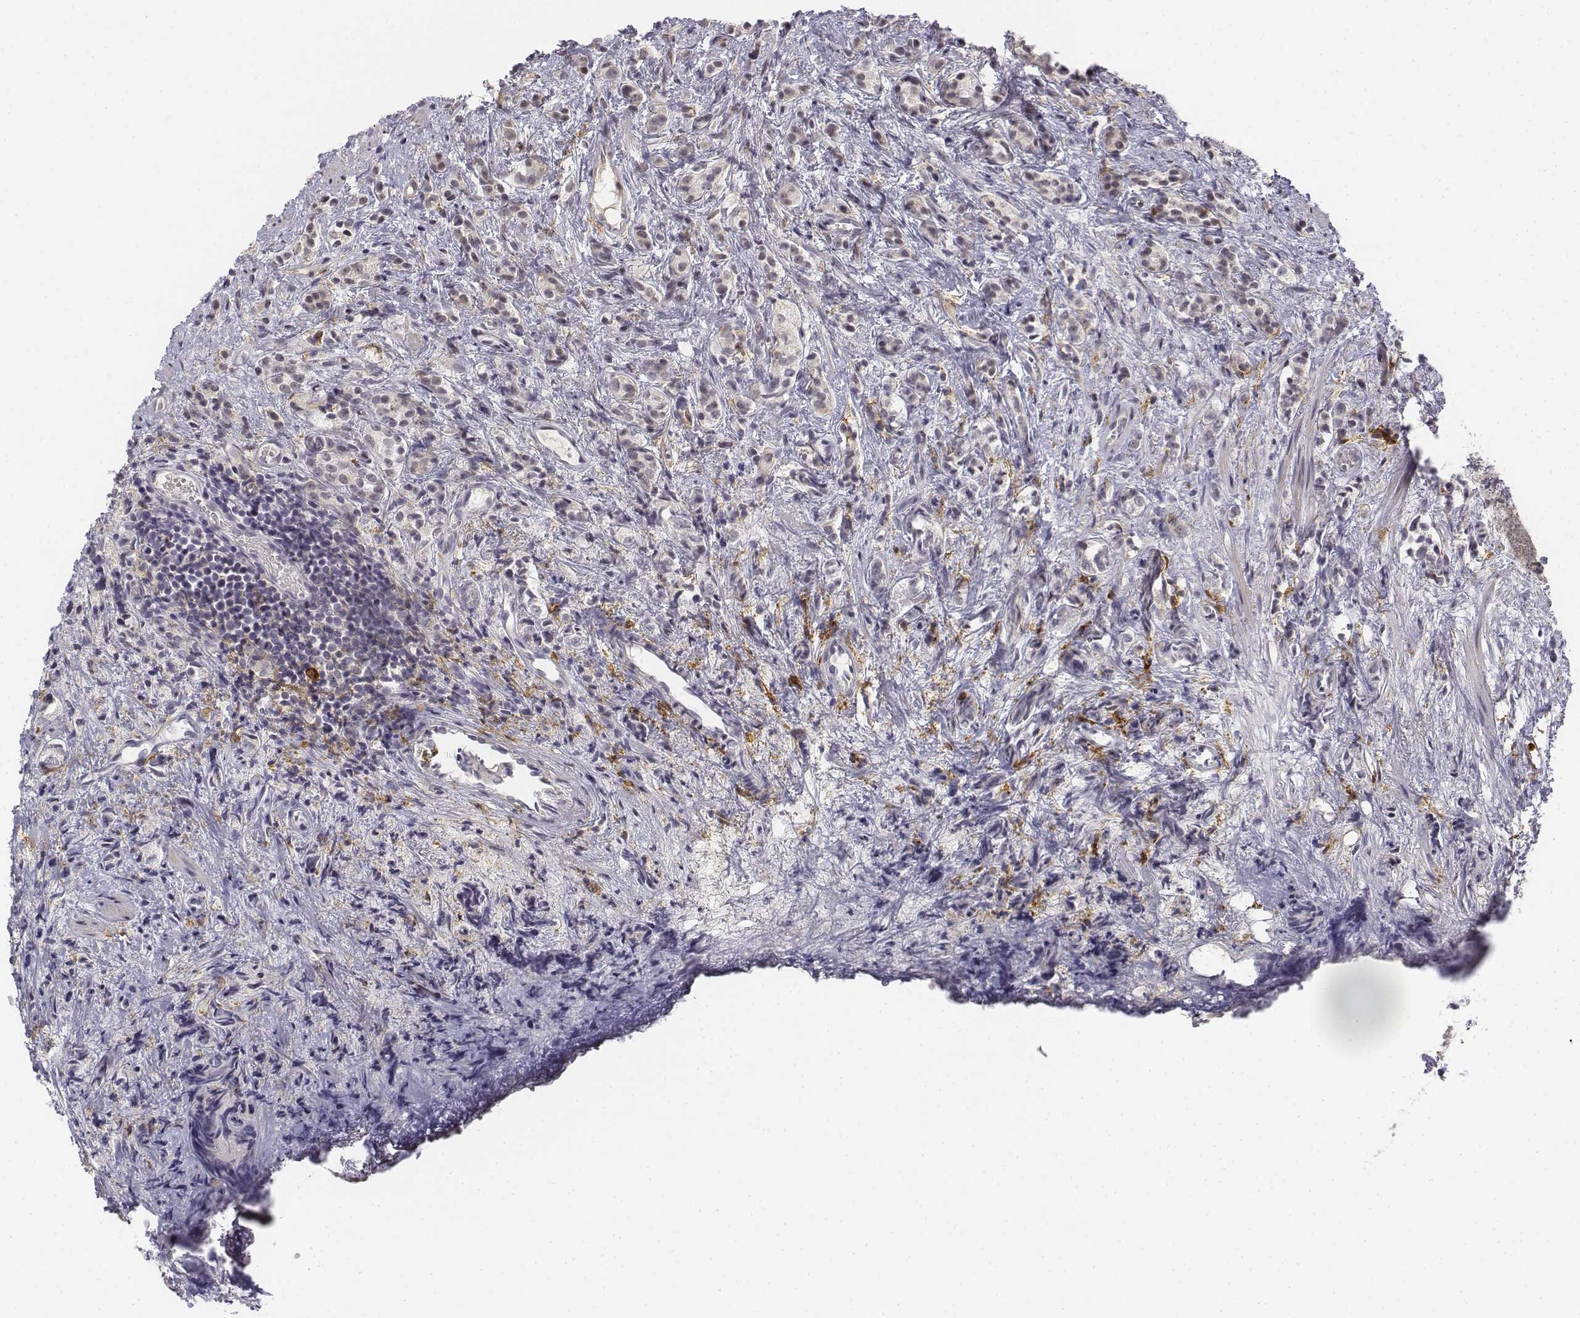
{"staining": {"intensity": "negative", "quantity": "none", "location": "none"}, "tissue": "prostate cancer", "cell_type": "Tumor cells", "image_type": "cancer", "snomed": [{"axis": "morphology", "description": "Adenocarcinoma, High grade"}, {"axis": "topography", "description": "Prostate"}], "caption": "This is an immunohistochemistry photomicrograph of prostate cancer (adenocarcinoma (high-grade)). There is no expression in tumor cells.", "gene": "CD14", "patient": {"sex": "male", "age": 53}}